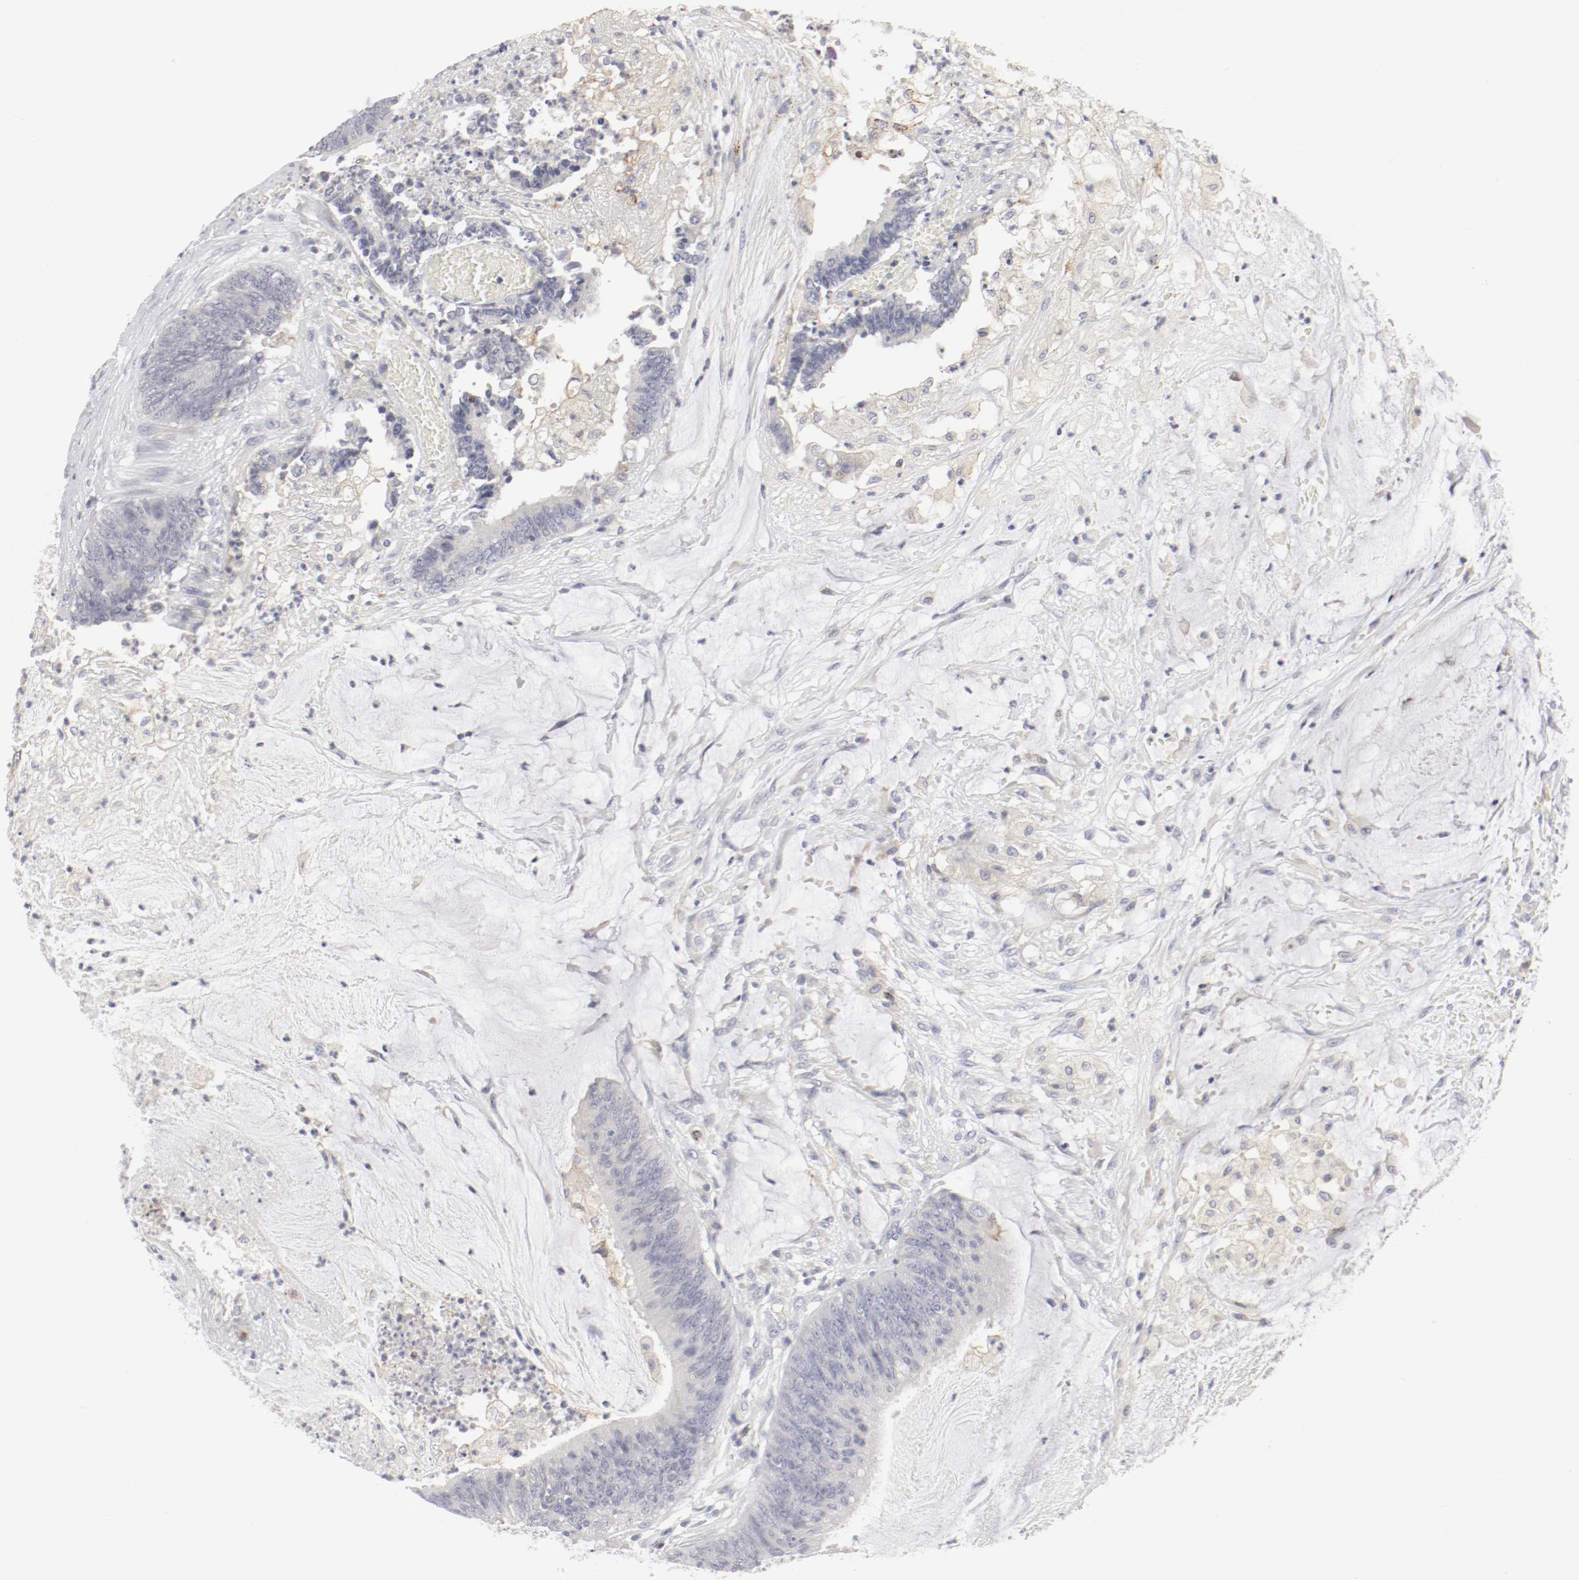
{"staining": {"intensity": "weak", "quantity": "<25%", "location": "cytoplasmic/membranous"}, "tissue": "colorectal cancer", "cell_type": "Tumor cells", "image_type": "cancer", "snomed": [{"axis": "morphology", "description": "Adenocarcinoma, NOS"}, {"axis": "topography", "description": "Rectum"}], "caption": "Tumor cells are negative for protein expression in human colorectal cancer.", "gene": "ITGAX", "patient": {"sex": "female", "age": 66}}